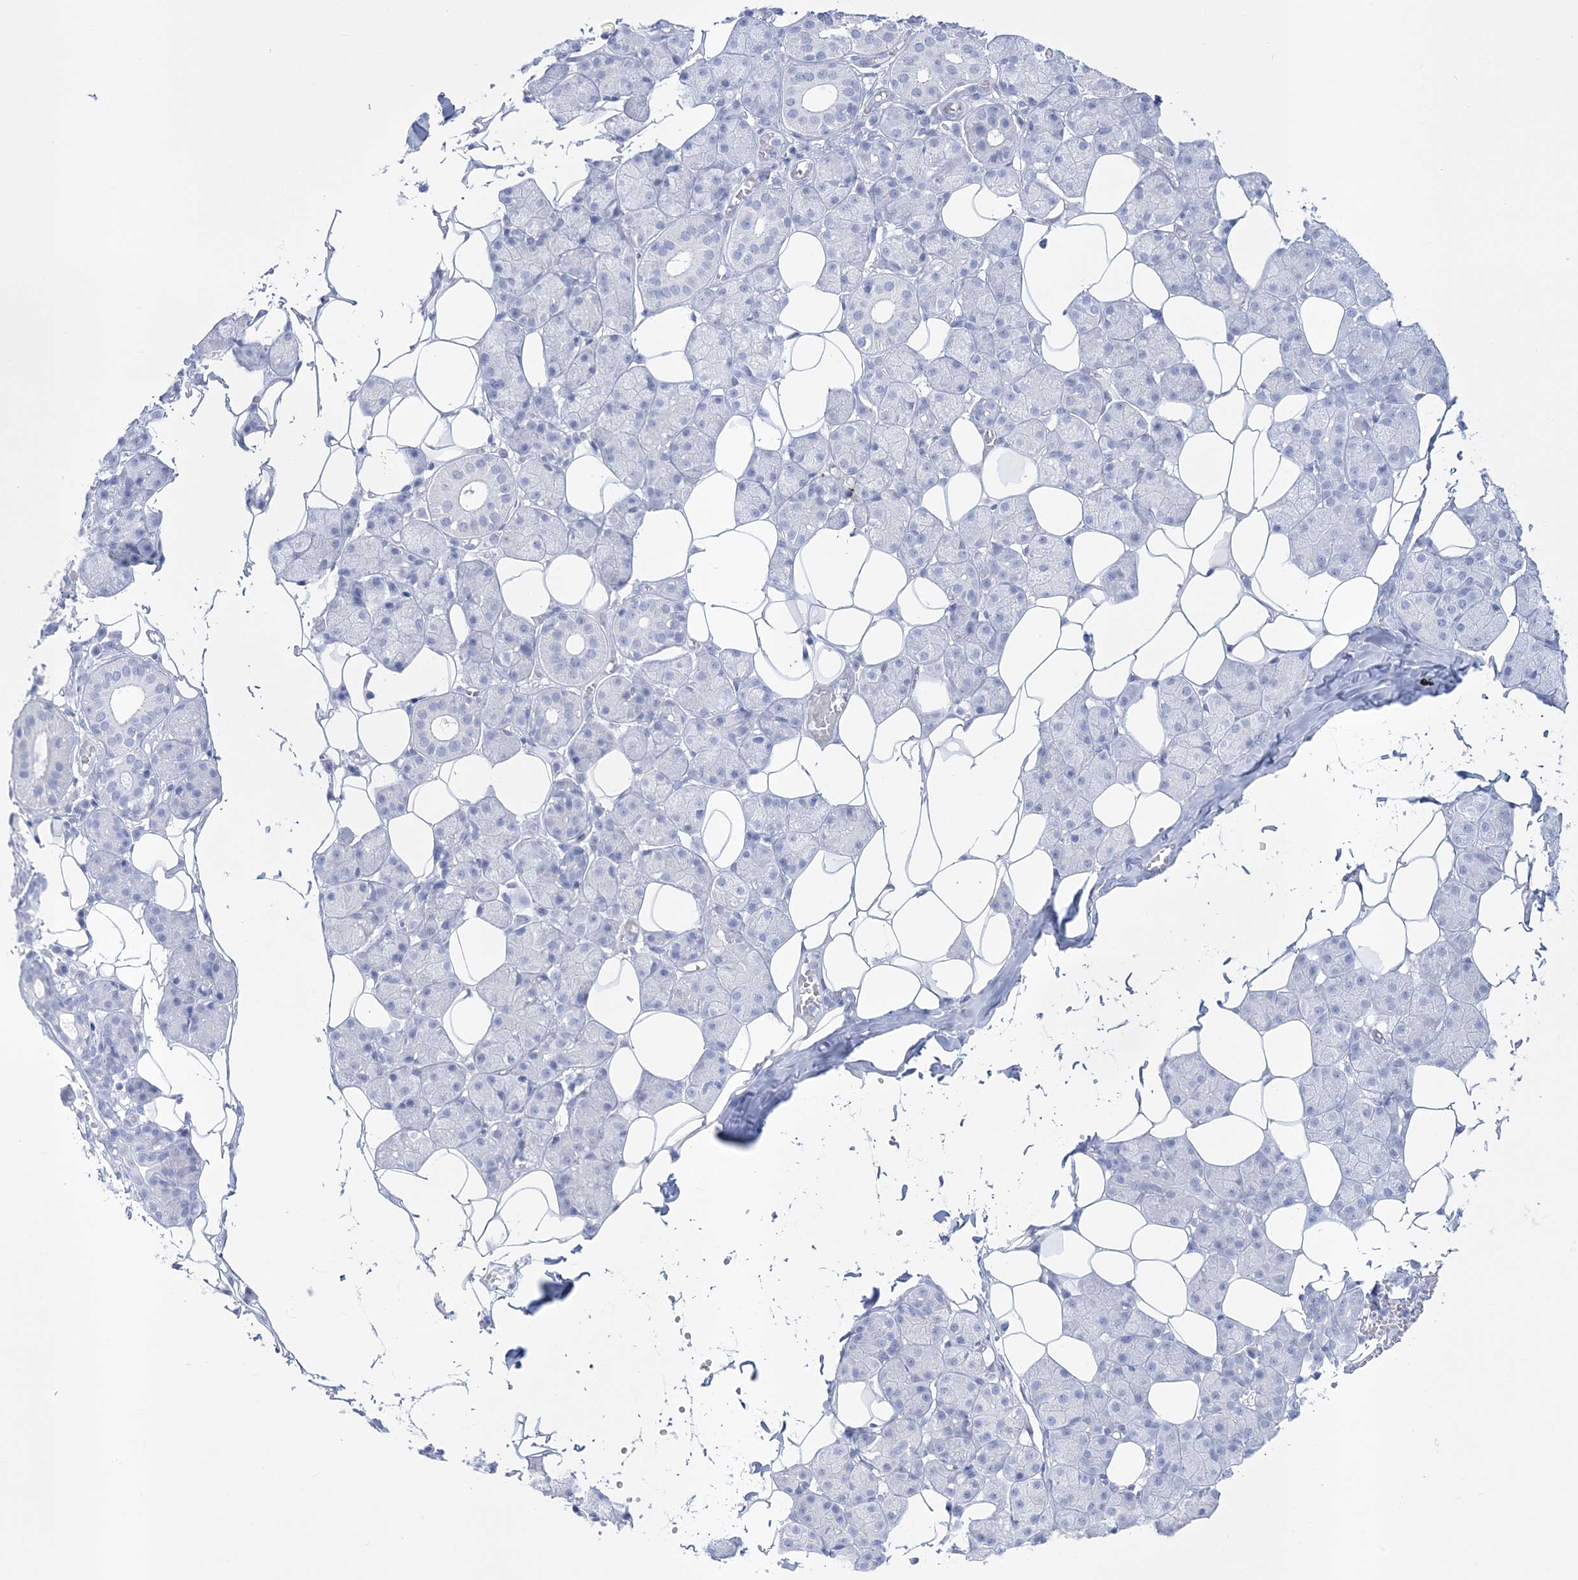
{"staining": {"intensity": "negative", "quantity": "none", "location": "none"}, "tissue": "salivary gland", "cell_type": "Glandular cells", "image_type": "normal", "snomed": [{"axis": "morphology", "description": "Normal tissue, NOS"}, {"axis": "topography", "description": "Salivary gland"}], "caption": "This is a histopathology image of immunohistochemistry (IHC) staining of unremarkable salivary gland, which shows no staining in glandular cells.", "gene": "RBP2", "patient": {"sex": "female", "age": 33}}